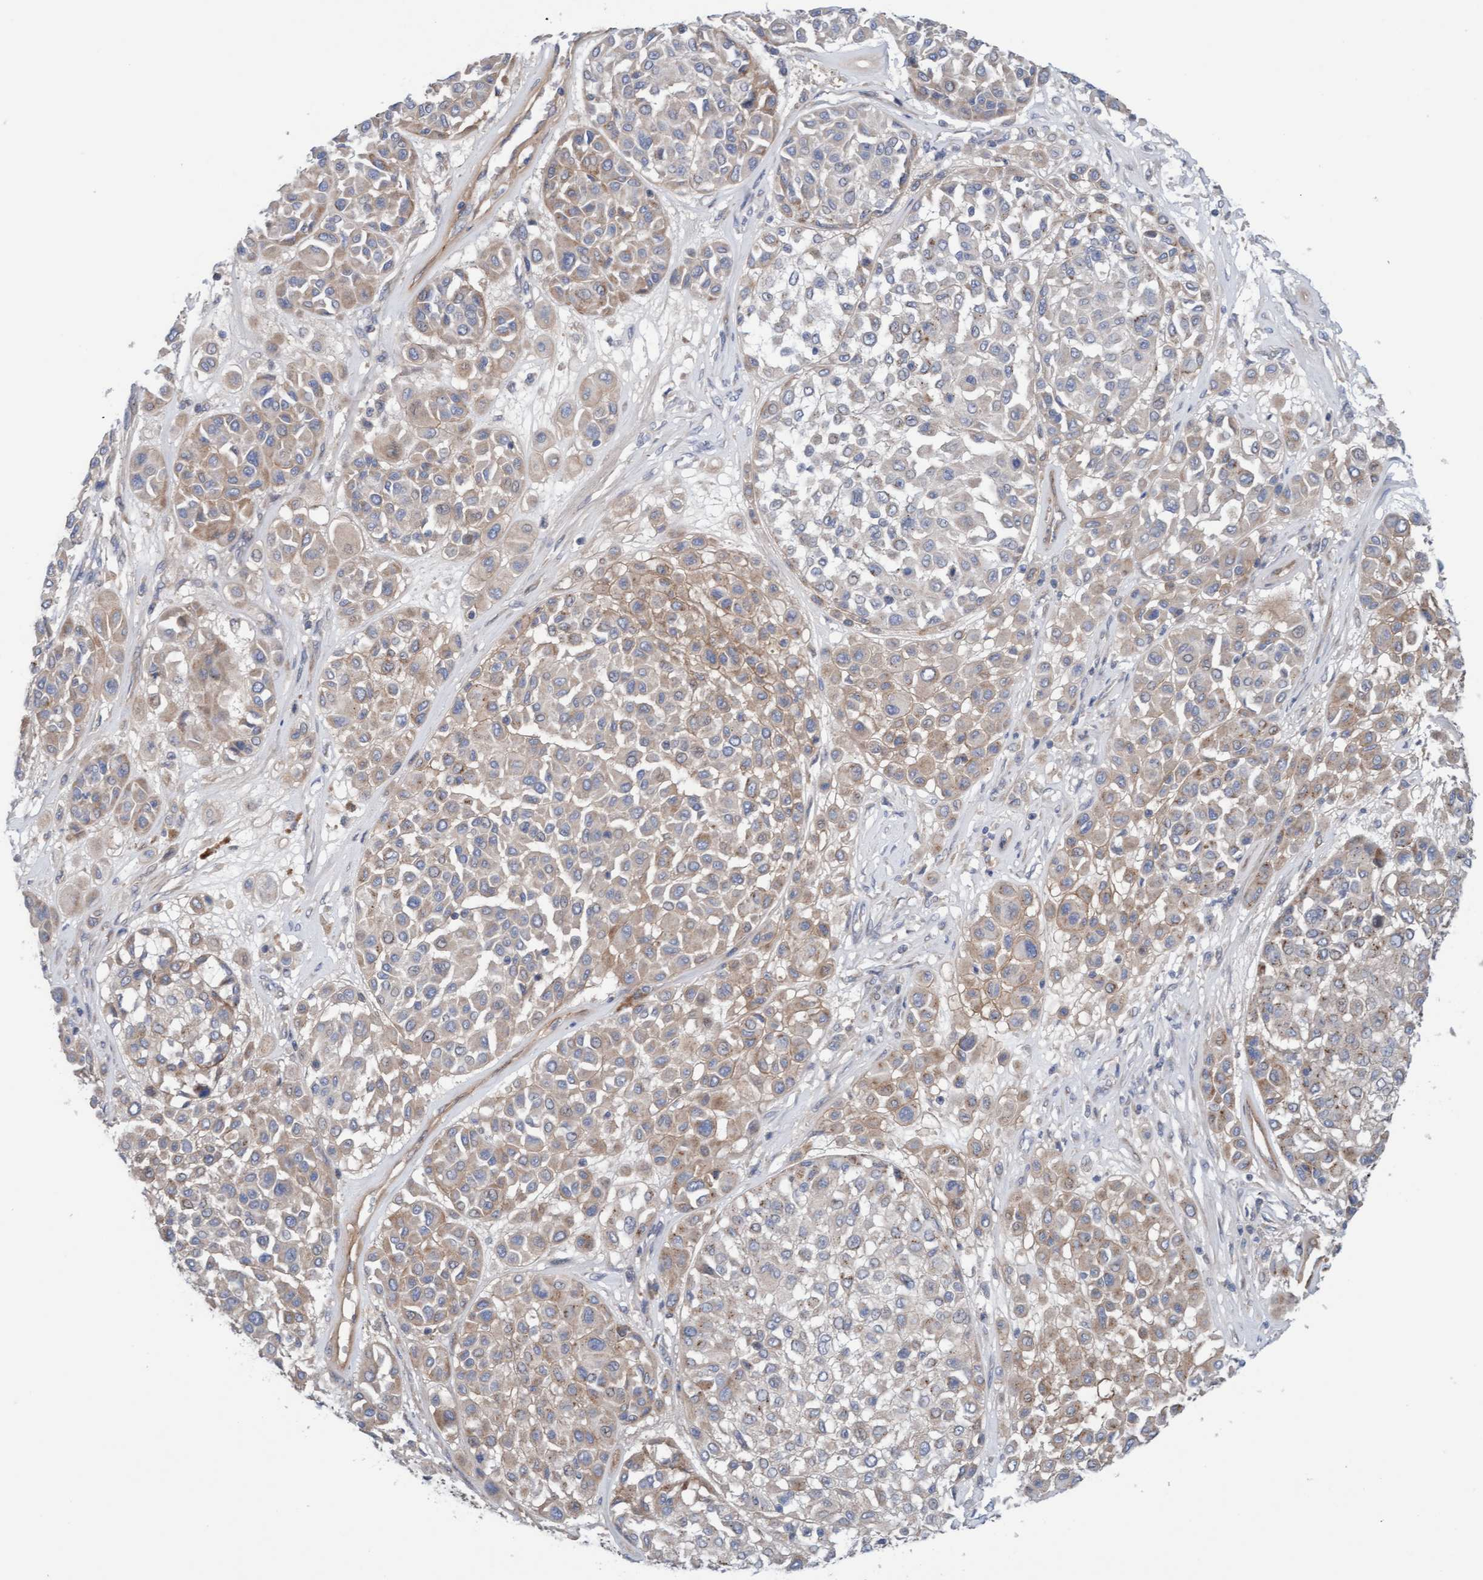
{"staining": {"intensity": "weak", "quantity": ">75%", "location": "cytoplasmic/membranous"}, "tissue": "melanoma", "cell_type": "Tumor cells", "image_type": "cancer", "snomed": [{"axis": "morphology", "description": "Malignant melanoma, Metastatic site"}, {"axis": "topography", "description": "Soft tissue"}], "caption": "A micrograph showing weak cytoplasmic/membranous positivity in approximately >75% of tumor cells in melanoma, as visualized by brown immunohistochemical staining.", "gene": "CDK5RAP3", "patient": {"sex": "male", "age": 41}}